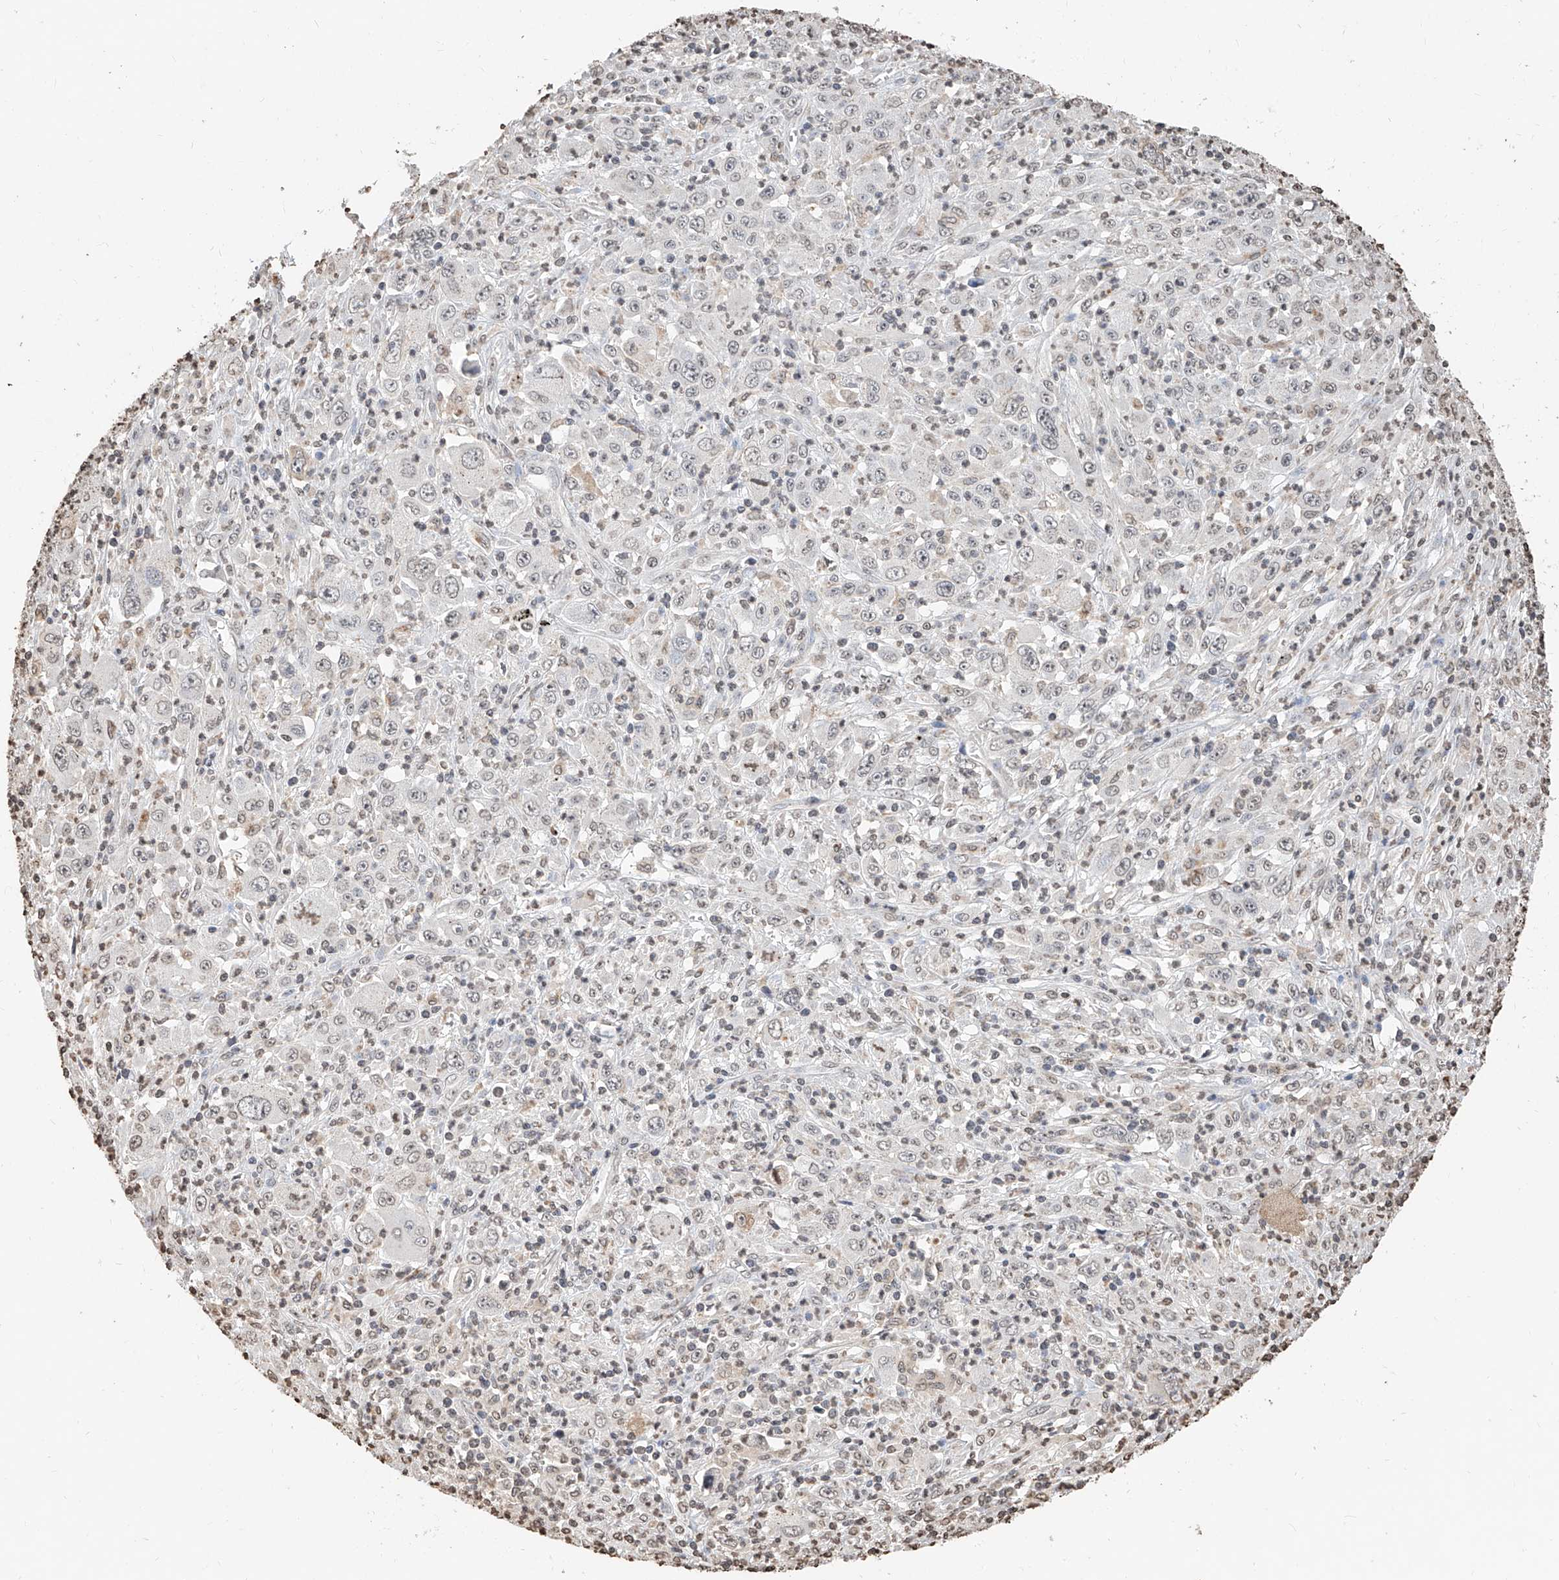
{"staining": {"intensity": "negative", "quantity": "none", "location": "none"}, "tissue": "melanoma", "cell_type": "Tumor cells", "image_type": "cancer", "snomed": [{"axis": "morphology", "description": "Malignant melanoma, Metastatic site"}, {"axis": "topography", "description": "Skin"}], "caption": "DAB (3,3'-diaminobenzidine) immunohistochemical staining of human malignant melanoma (metastatic site) demonstrates no significant expression in tumor cells.", "gene": "RP9", "patient": {"sex": "female", "age": 56}}